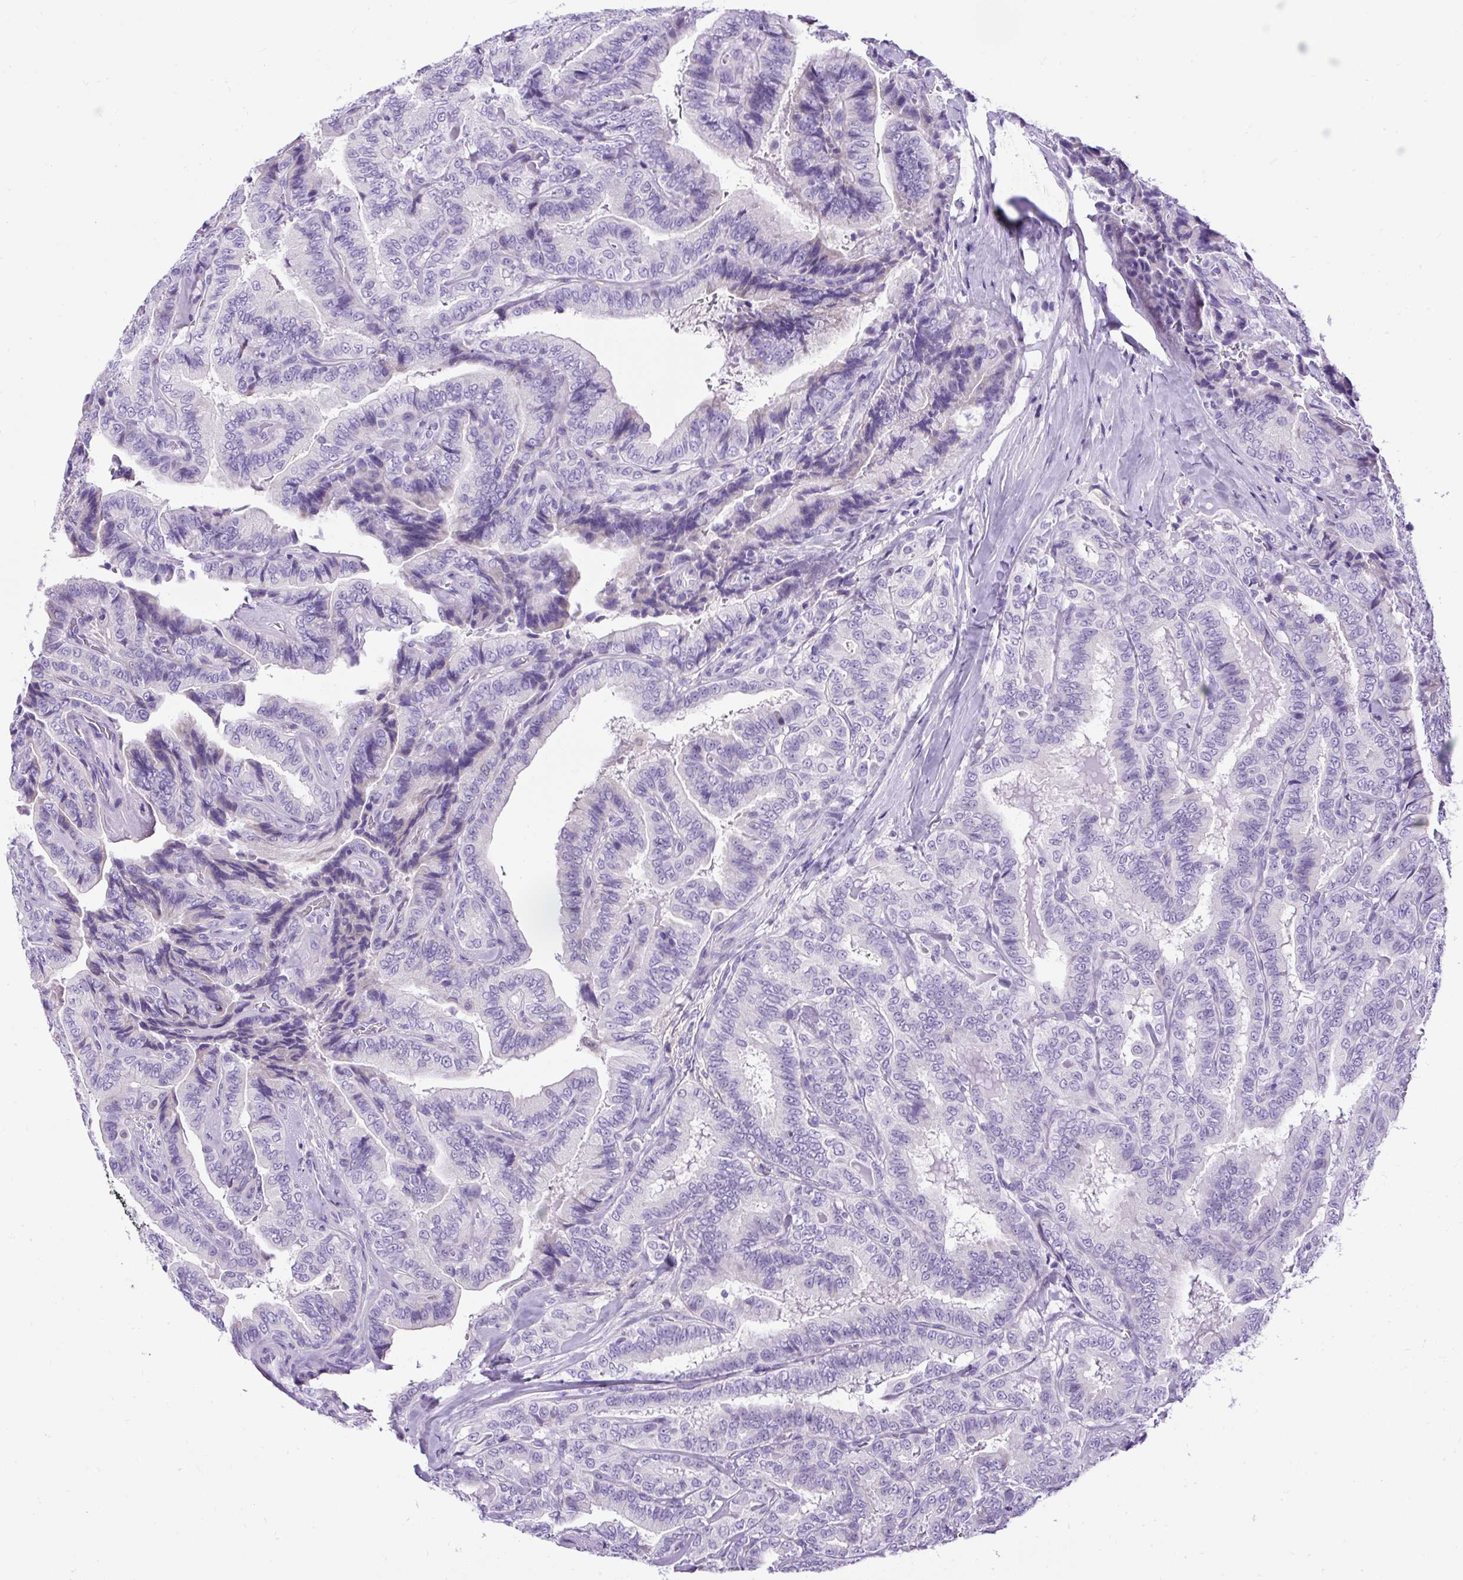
{"staining": {"intensity": "negative", "quantity": "none", "location": "none"}, "tissue": "thyroid cancer", "cell_type": "Tumor cells", "image_type": "cancer", "snomed": [{"axis": "morphology", "description": "Papillary adenocarcinoma, NOS"}, {"axis": "topography", "description": "Thyroid gland"}], "caption": "Tumor cells show no significant staining in thyroid papillary adenocarcinoma. Nuclei are stained in blue.", "gene": "UPP1", "patient": {"sex": "male", "age": 61}}